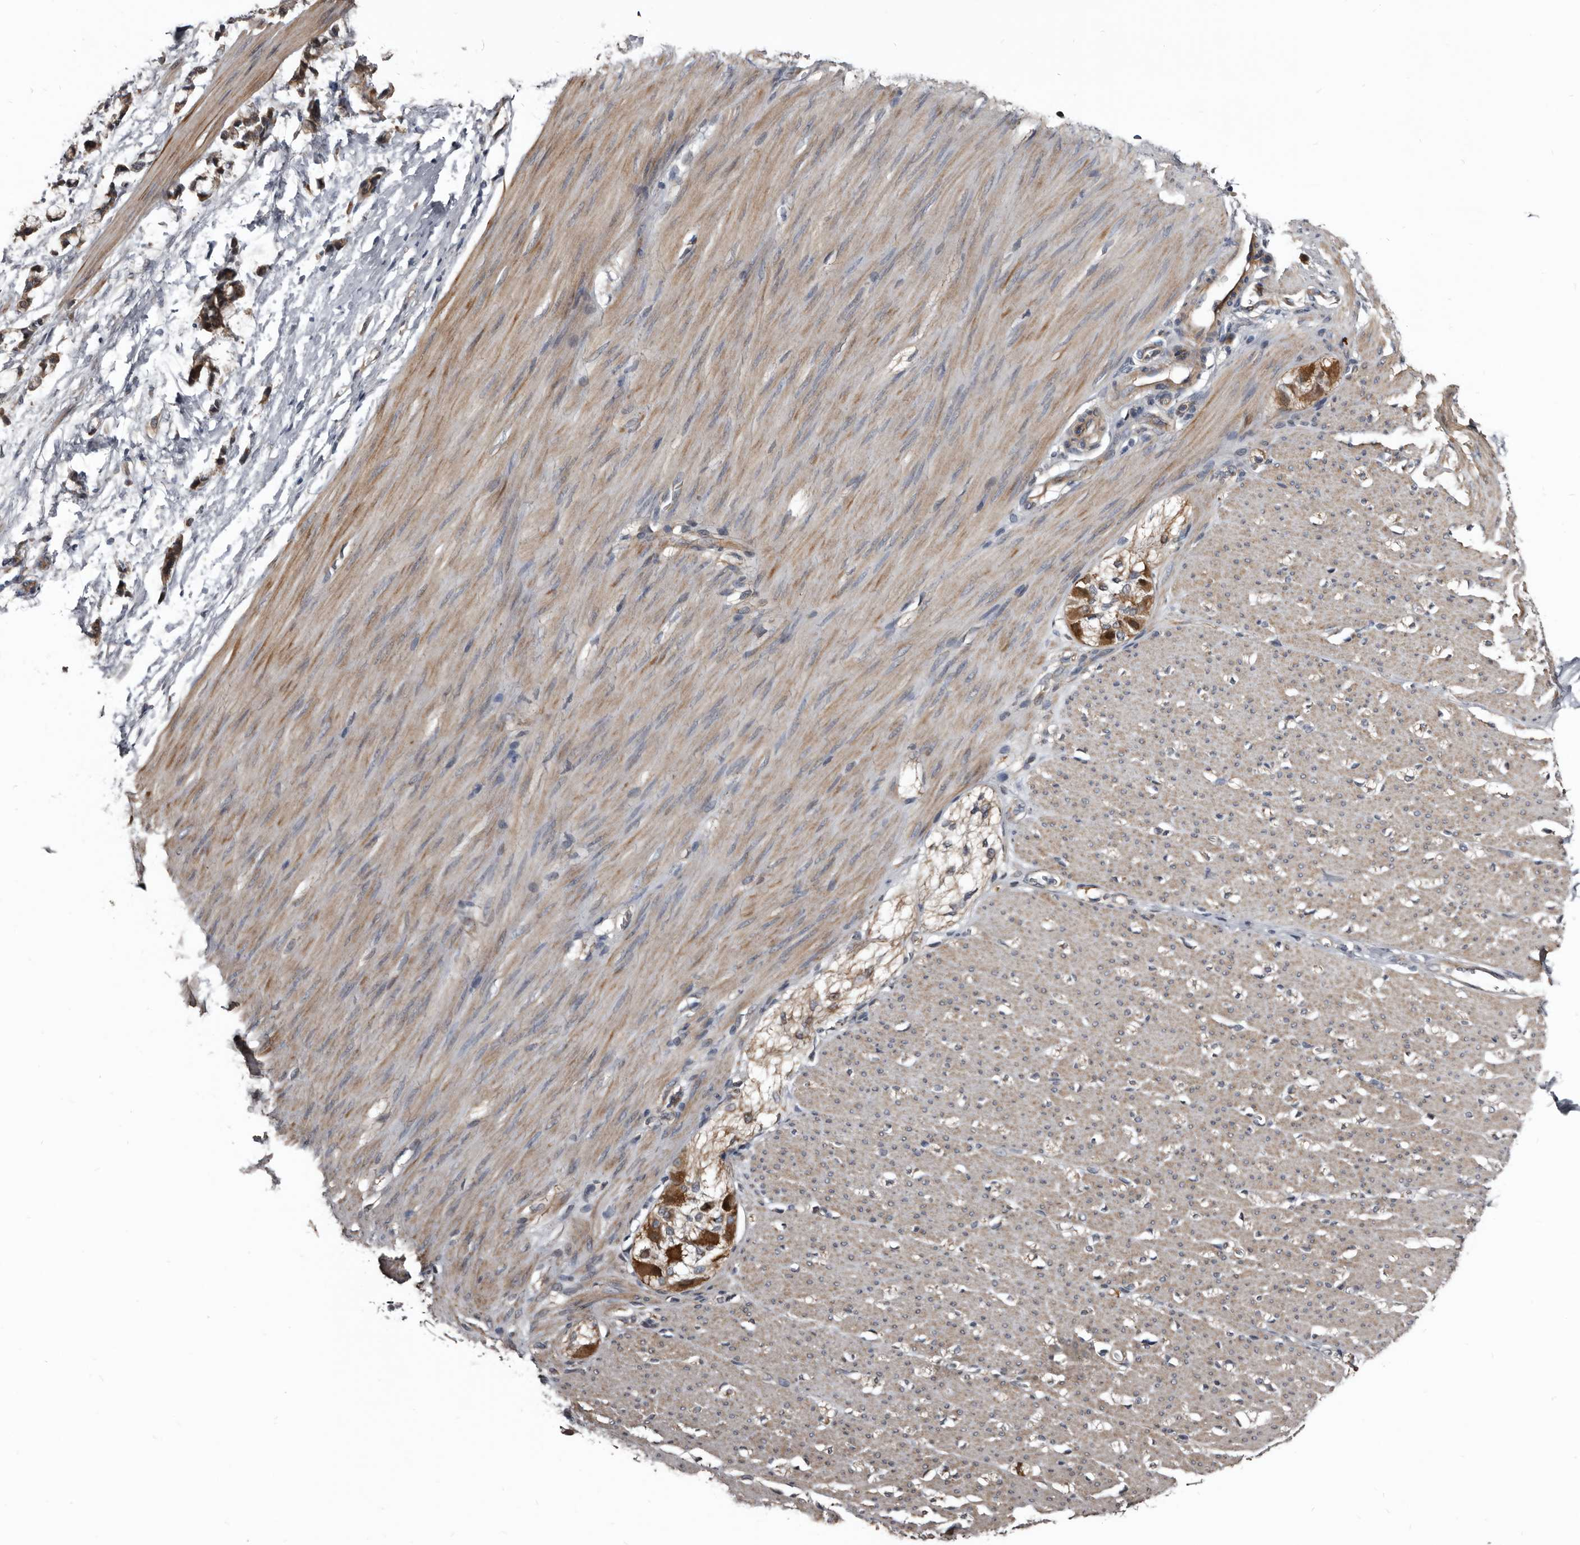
{"staining": {"intensity": "moderate", "quantity": ">75%", "location": "cytoplasmic/membranous"}, "tissue": "smooth muscle", "cell_type": "Smooth muscle cells", "image_type": "normal", "snomed": [{"axis": "morphology", "description": "Normal tissue, NOS"}, {"axis": "morphology", "description": "Adenocarcinoma, NOS"}, {"axis": "topography", "description": "Colon"}, {"axis": "topography", "description": "Peripheral nerve tissue"}], "caption": "Immunohistochemical staining of benign smooth muscle displays medium levels of moderate cytoplasmic/membranous positivity in about >75% of smooth muscle cells.", "gene": "DHPS", "patient": {"sex": "male", "age": 14}}